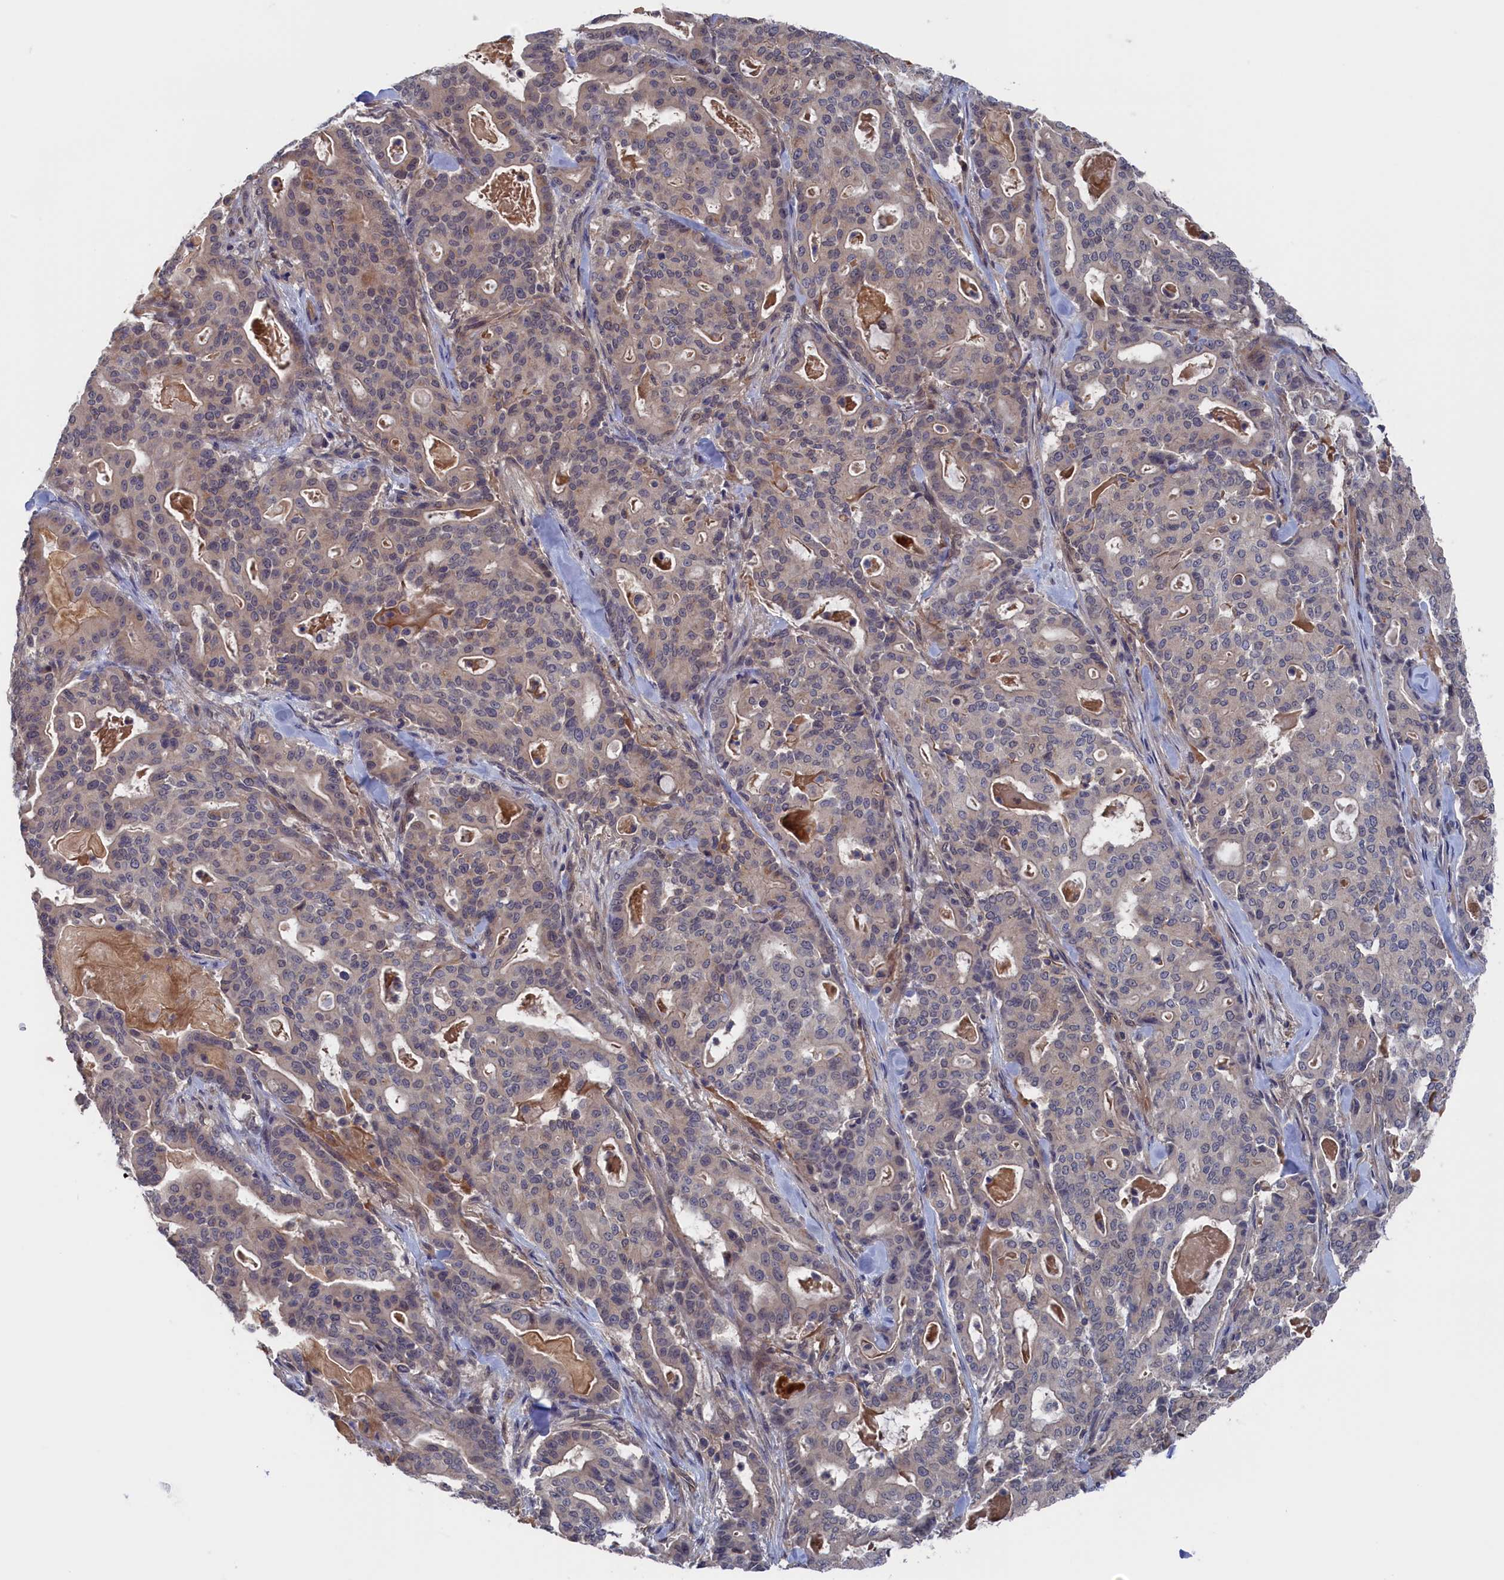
{"staining": {"intensity": "weak", "quantity": "<25%", "location": "cytoplasmic/membranous,nuclear"}, "tissue": "pancreatic cancer", "cell_type": "Tumor cells", "image_type": "cancer", "snomed": [{"axis": "morphology", "description": "Adenocarcinoma, NOS"}, {"axis": "topography", "description": "Pancreas"}], "caption": "Tumor cells show no significant staining in pancreatic adenocarcinoma.", "gene": "NUTF2", "patient": {"sex": "male", "age": 63}}